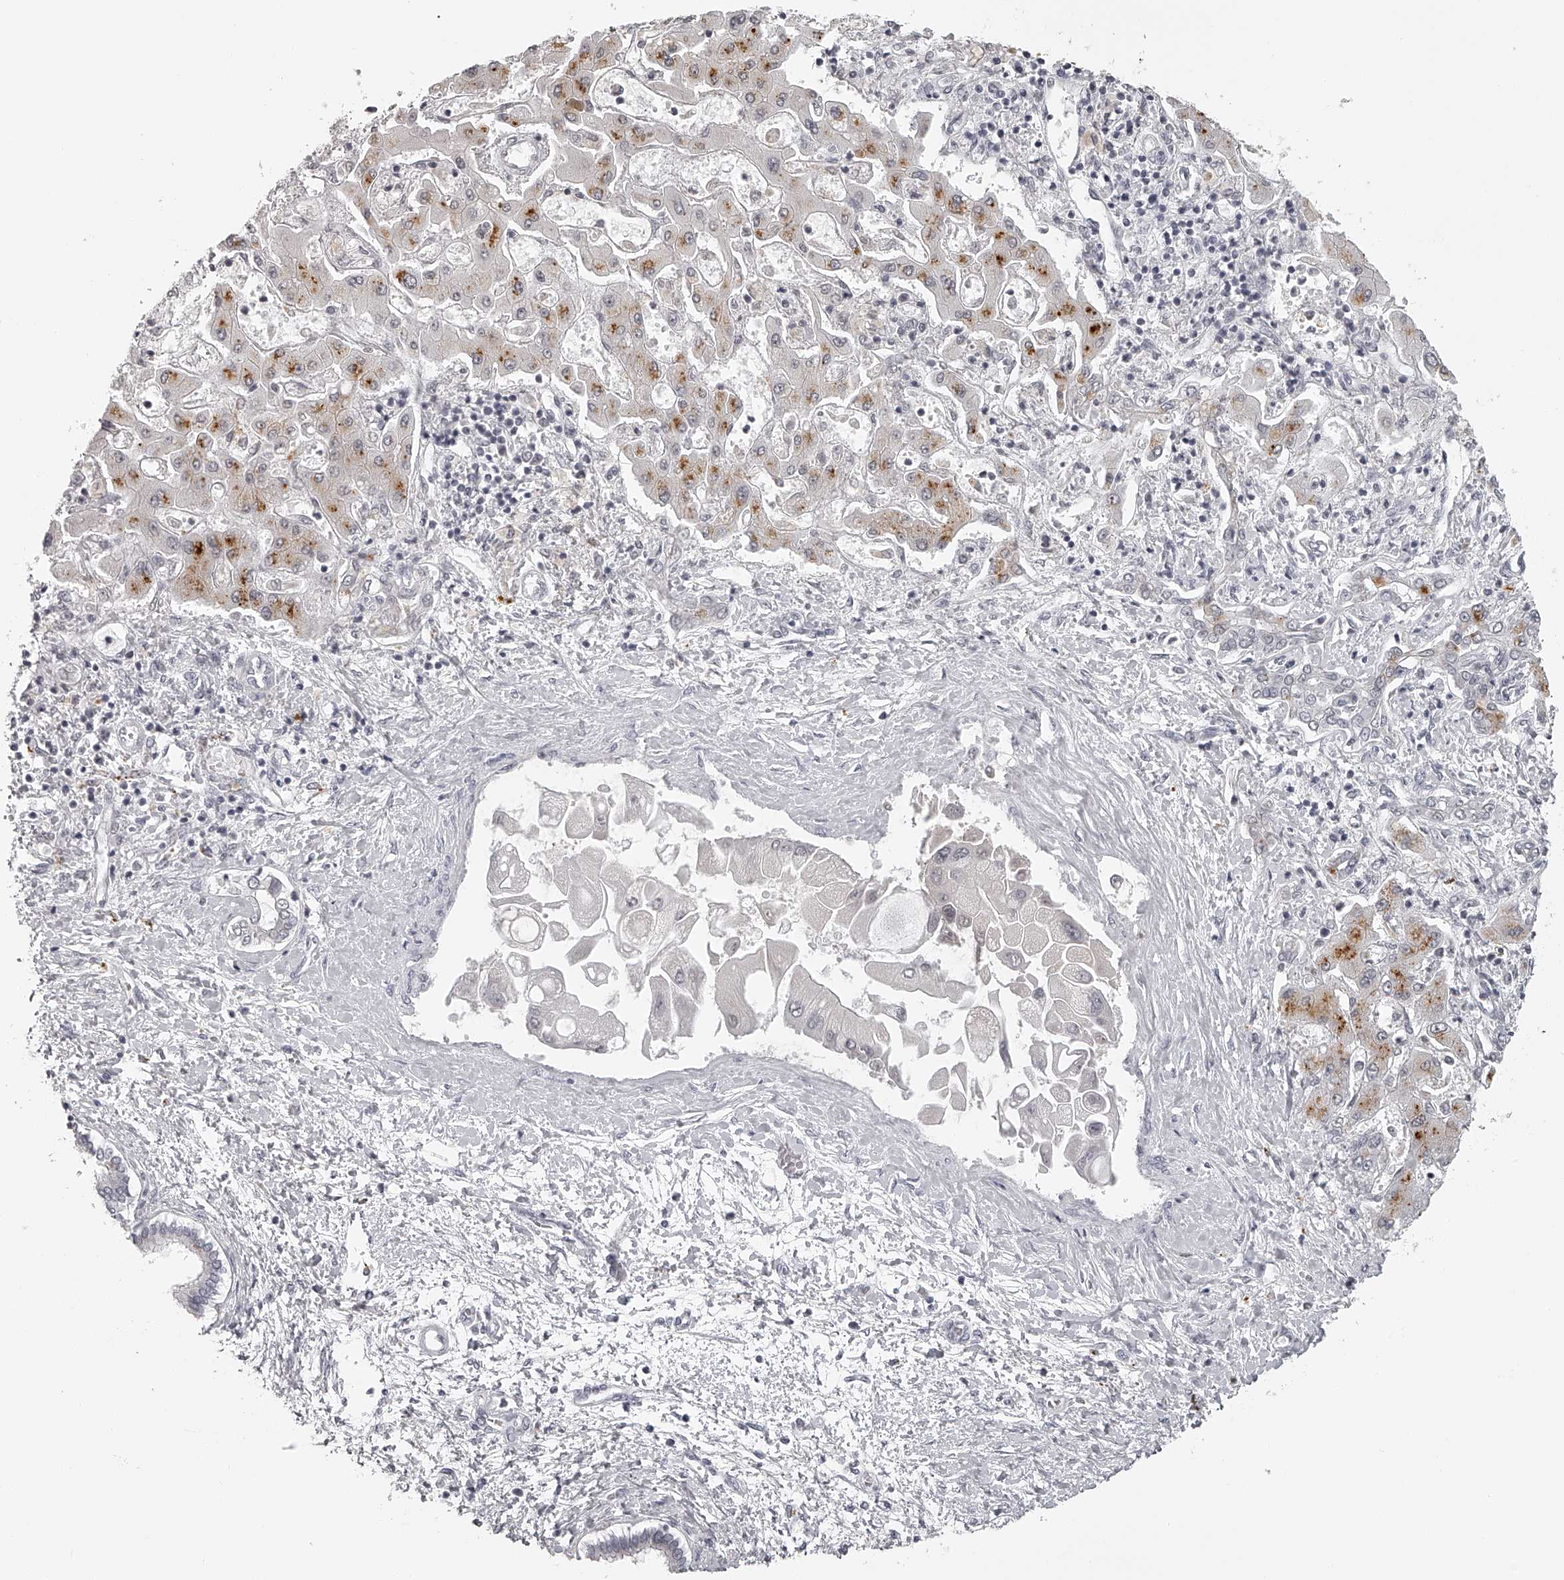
{"staining": {"intensity": "negative", "quantity": "none", "location": "none"}, "tissue": "liver cancer", "cell_type": "Tumor cells", "image_type": "cancer", "snomed": [{"axis": "morphology", "description": "Cholangiocarcinoma"}, {"axis": "topography", "description": "Liver"}], "caption": "A micrograph of human liver cancer is negative for staining in tumor cells. The staining was performed using DAB to visualize the protein expression in brown, while the nuclei were stained in blue with hematoxylin (Magnification: 20x).", "gene": "RNF220", "patient": {"sex": "male", "age": 50}}